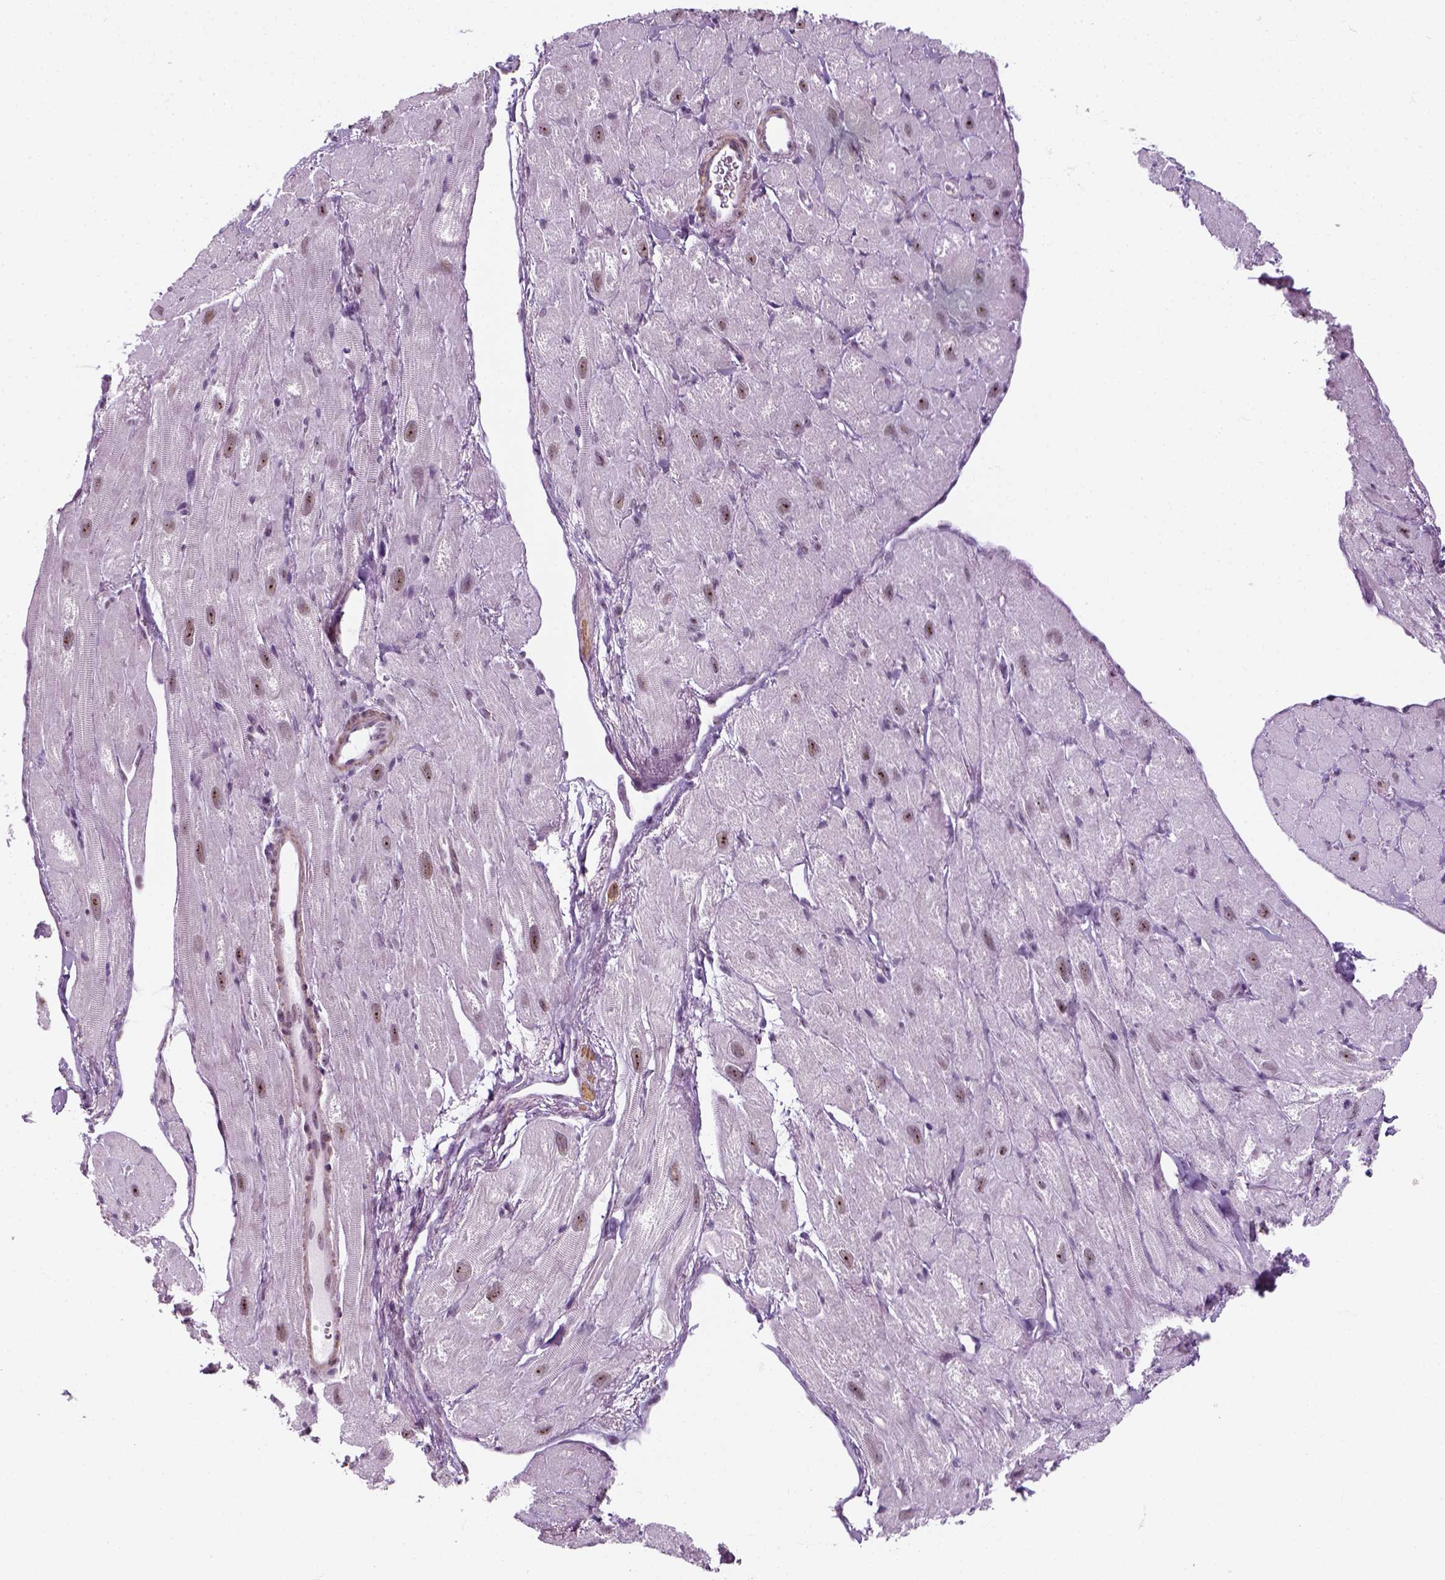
{"staining": {"intensity": "weak", "quantity": "25%-75%", "location": "nuclear"}, "tissue": "heart muscle", "cell_type": "Cardiomyocytes", "image_type": "normal", "snomed": [{"axis": "morphology", "description": "Normal tissue, NOS"}, {"axis": "topography", "description": "Heart"}], "caption": "Weak nuclear positivity is seen in approximately 25%-75% of cardiomyocytes in normal heart muscle.", "gene": "ZNF865", "patient": {"sex": "female", "age": 62}}